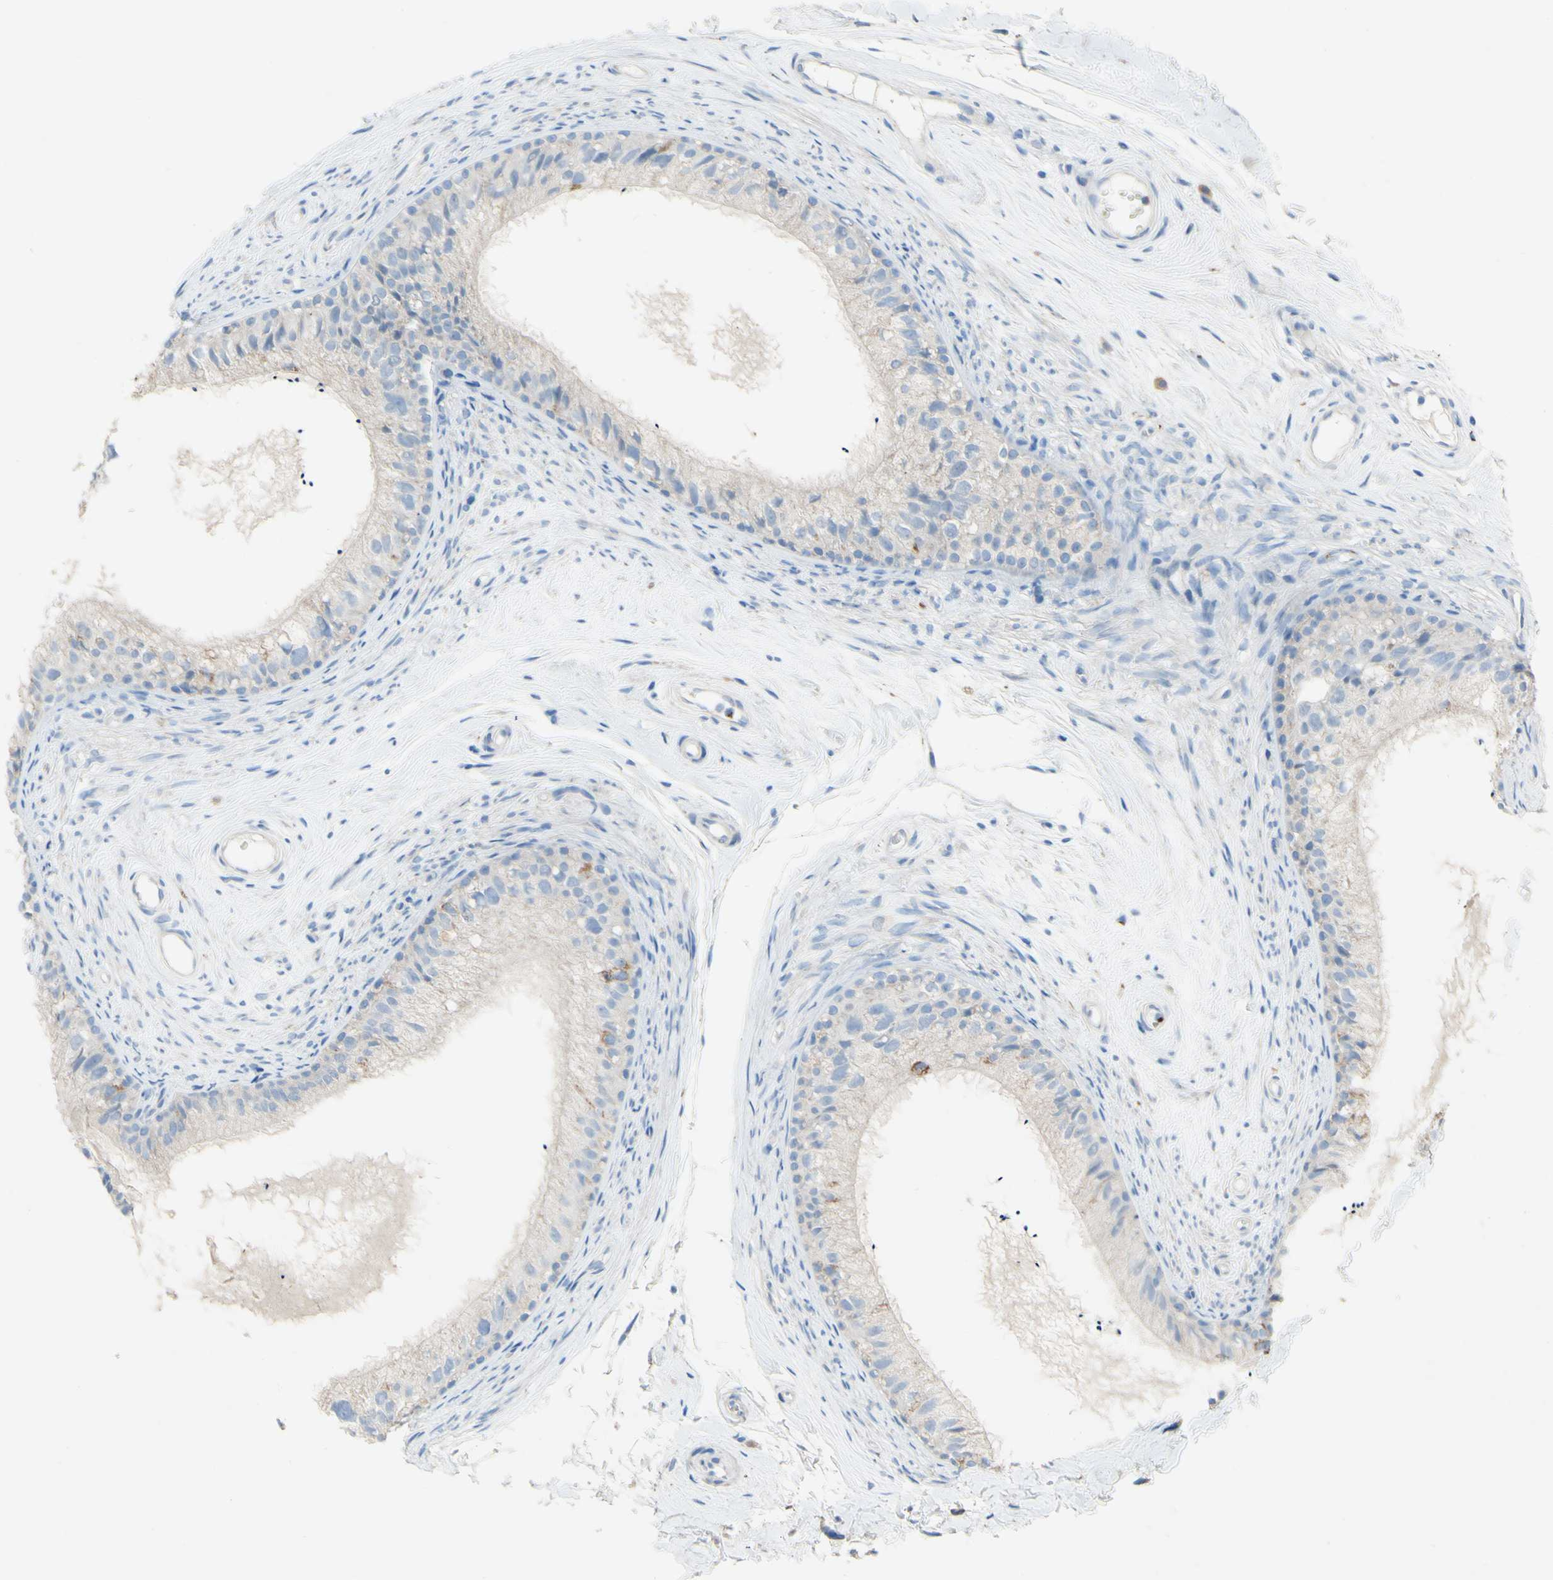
{"staining": {"intensity": "negative", "quantity": "none", "location": "none"}, "tissue": "epididymis", "cell_type": "Glandular cells", "image_type": "normal", "snomed": [{"axis": "morphology", "description": "Normal tissue, NOS"}, {"axis": "topography", "description": "Epididymis"}], "caption": "This is a micrograph of immunohistochemistry staining of normal epididymis, which shows no staining in glandular cells.", "gene": "ACADL", "patient": {"sex": "male", "age": 56}}